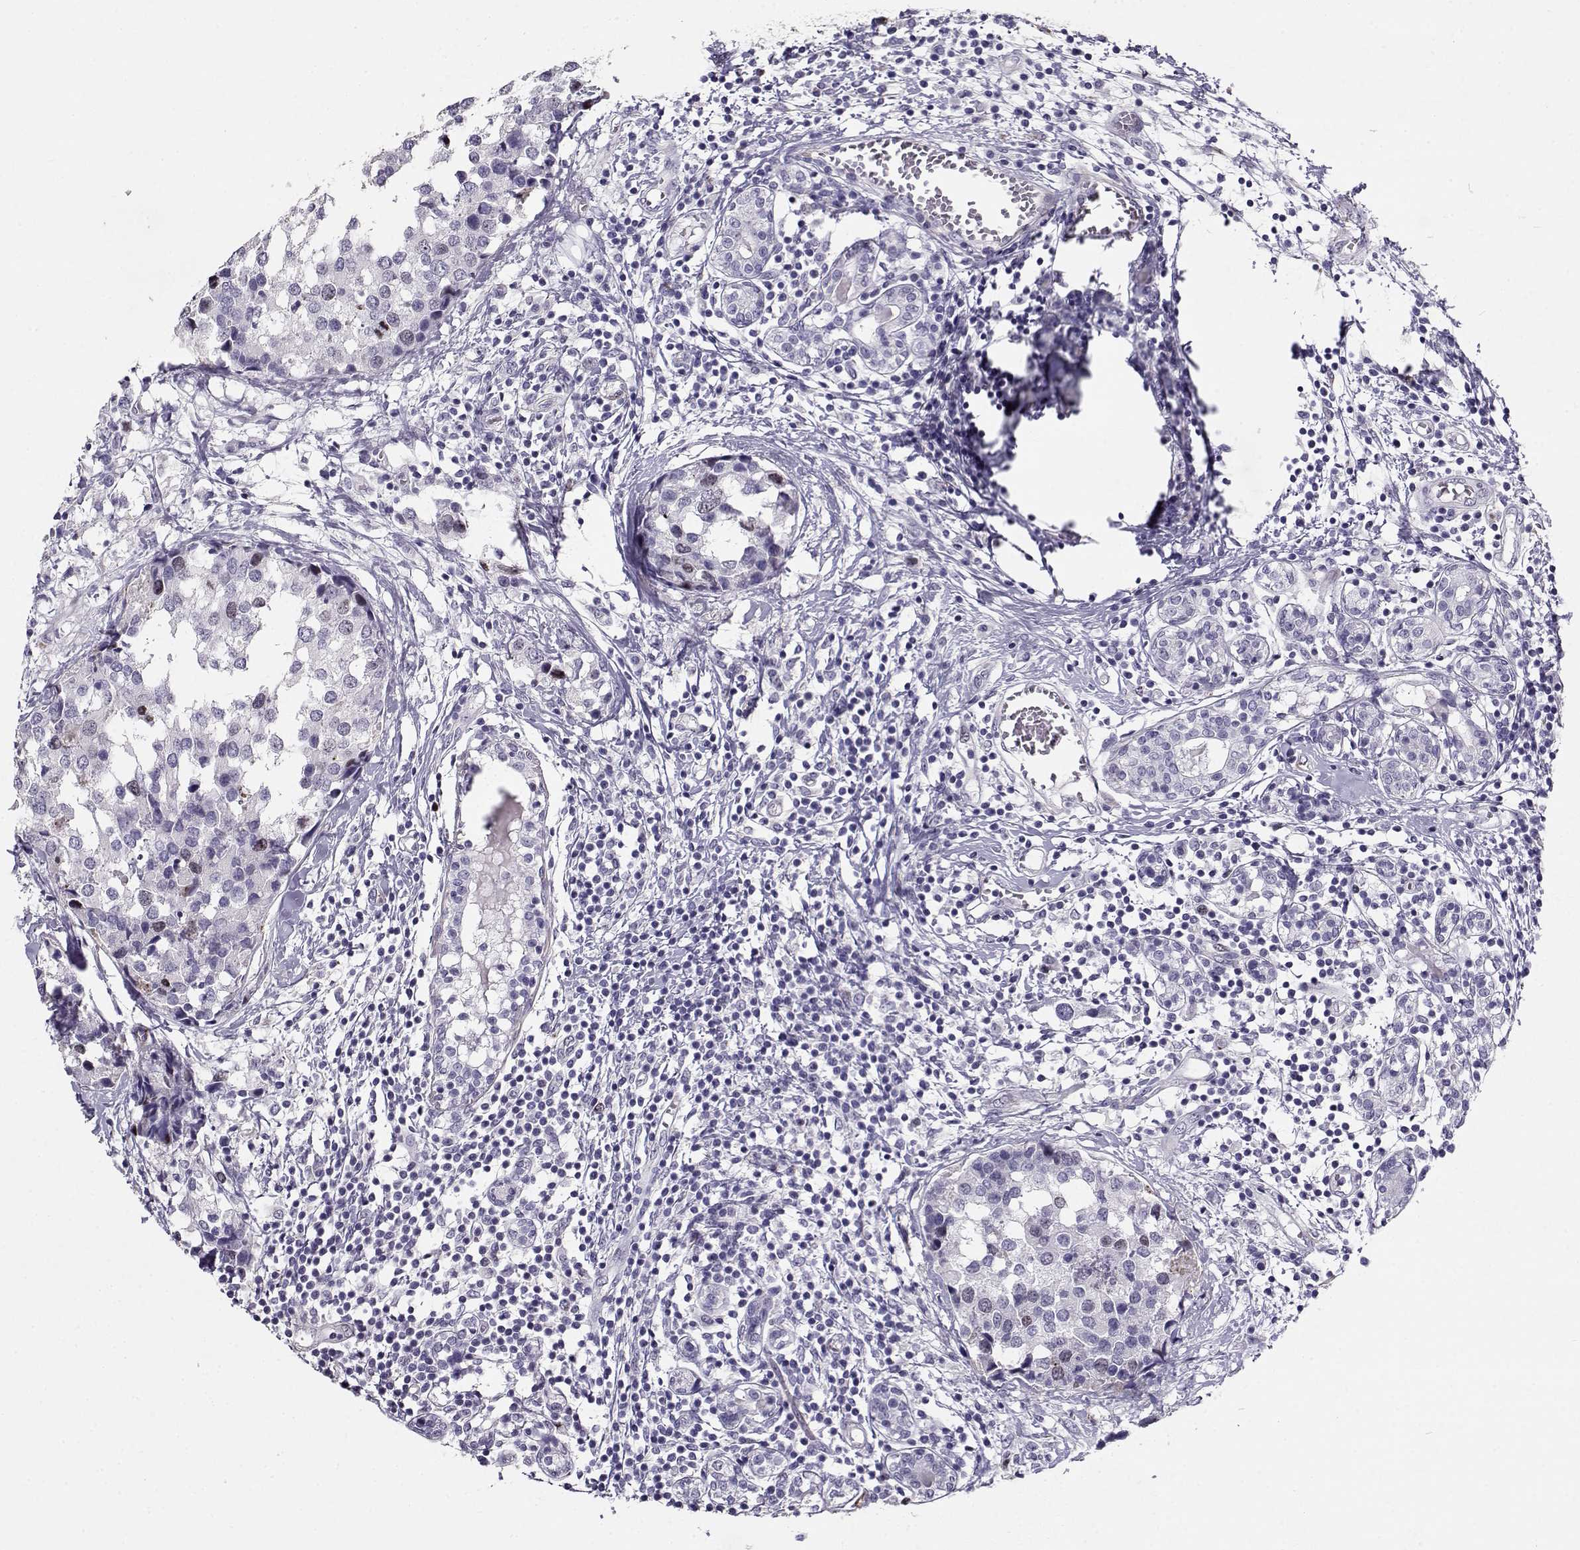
{"staining": {"intensity": "weak", "quantity": "<25%", "location": "nuclear"}, "tissue": "breast cancer", "cell_type": "Tumor cells", "image_type": "cancer", "snomed": [{"axis": "morphology", "description": "Lobular carcinoma"}, {"axis": "topography", "description": "Breast"}], "caption": "DAB (3,3'-diaminobenzidine) immunohistochemical staining of human breast cancer (lobular carcinoma) demonstrates no significant positivity in tumor cells.", "gene": "NPW", "patient": {"sex": "female", "age": 59}}